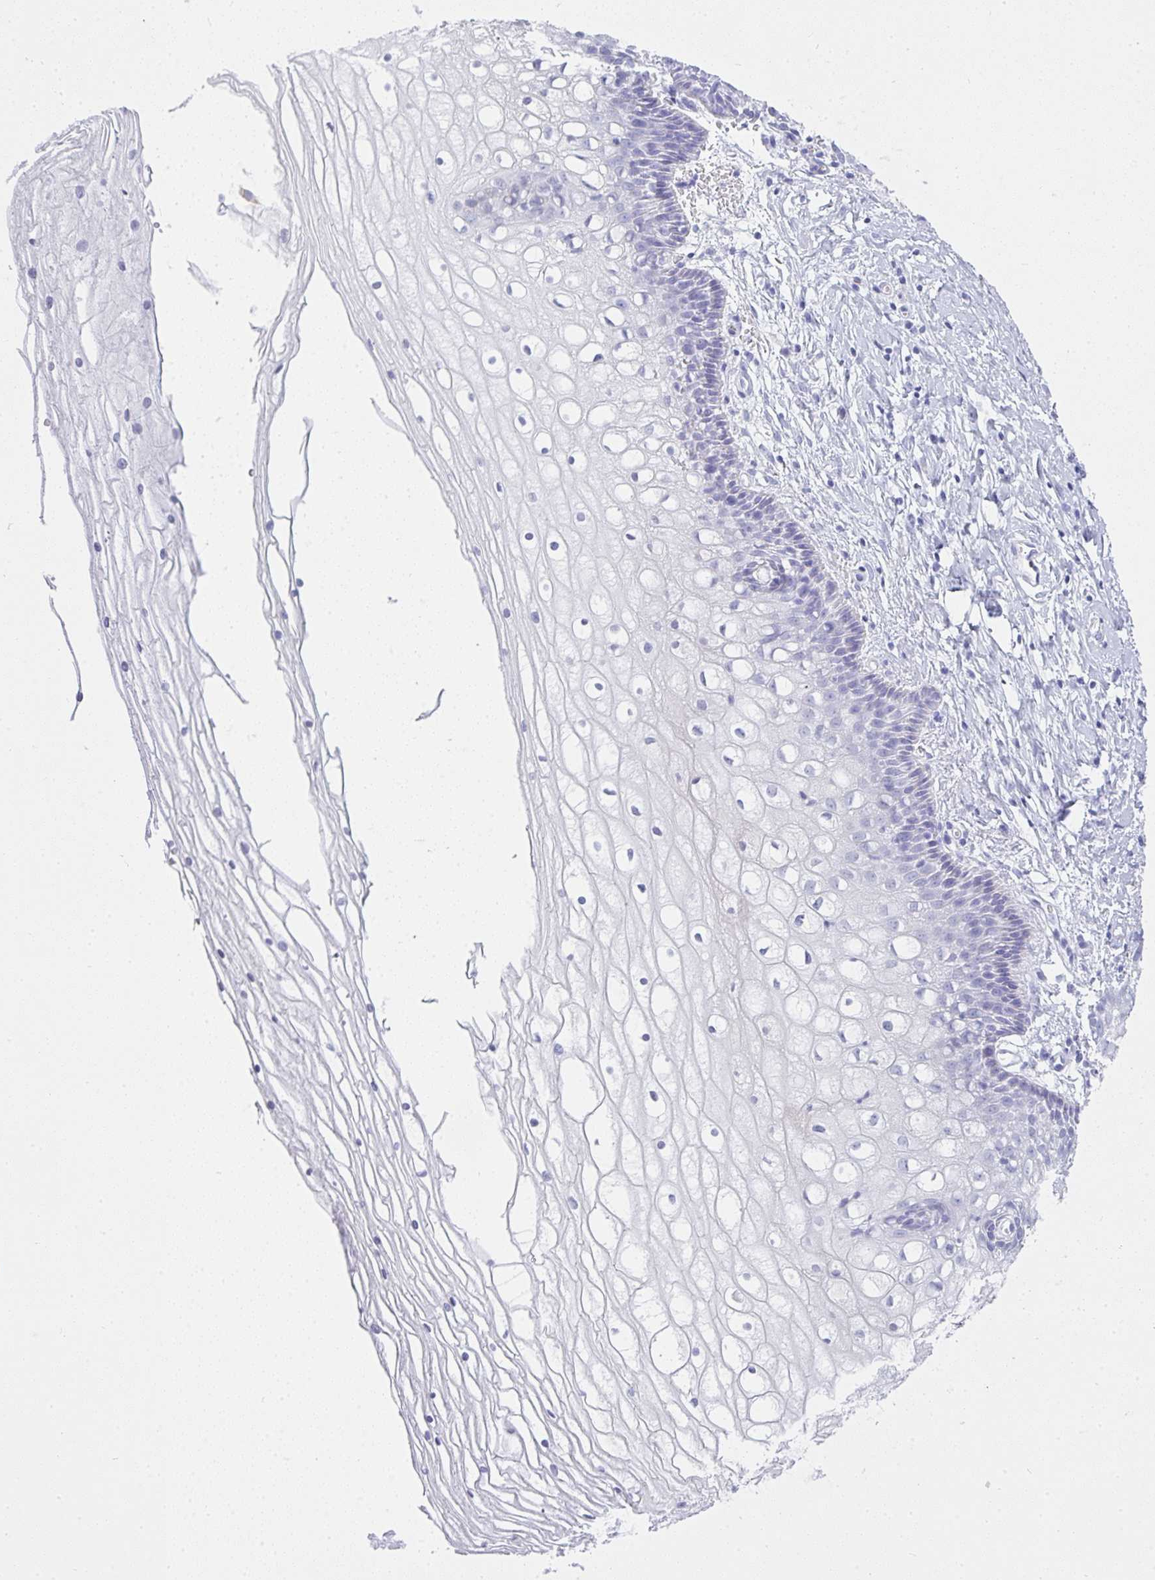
{"staining": {"intensity": "negative", "quantity": "none", "location": "none"}, "tissue": "cervix", "cell_type": "Glandular cells", "image_type": "normal", "snomed": [{"axis": "morphology", "description": "Normal tissue, NOS"}, {"axis": "topography", "description": "Cervix"}], "caption": "Cervix stained for a protein using immunohistochemistry displays no staining glandular cells.", "gene": "OR5J2", "patient": {"sex": "female", "age": 36}}